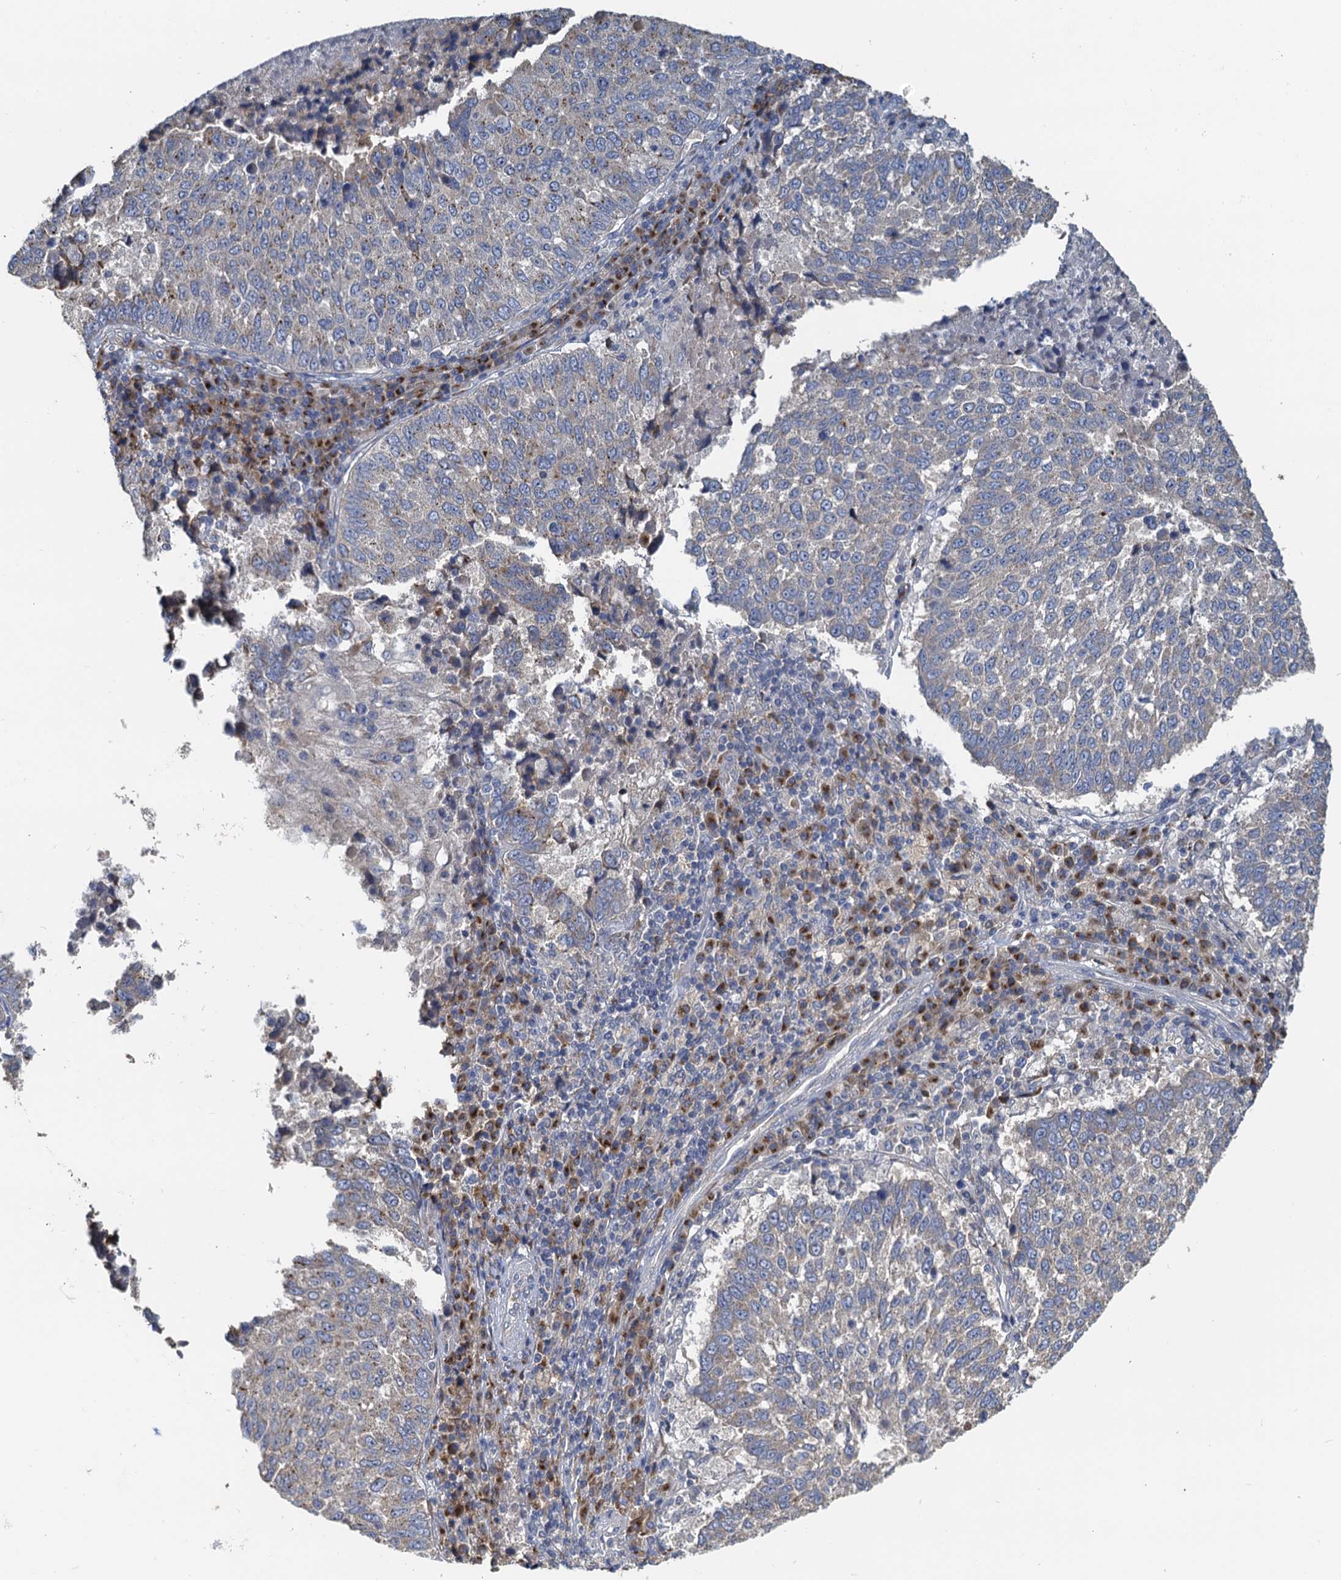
{"staining": {"intensity": "weak", "quantity": "25%-75%", "location": "cytoplasmic/membranous"}, "tissue": "lung cancer", "cell_type": "Tumor cells", "image_type": "cancer", "snomed": [{"axis": "morphology", "description": "Squamous cell carcinoma, NOS"}, {"axis": "topography", "description": "Lung"}], "caption": "An image of squamous cell carcinoma (lung) stained for a protein demonstrates weak cytoplasmic/membranous brown staining in tumor cells.", "gene": "NKAPD1", "patient": {"sex": "male", "age": 73}}